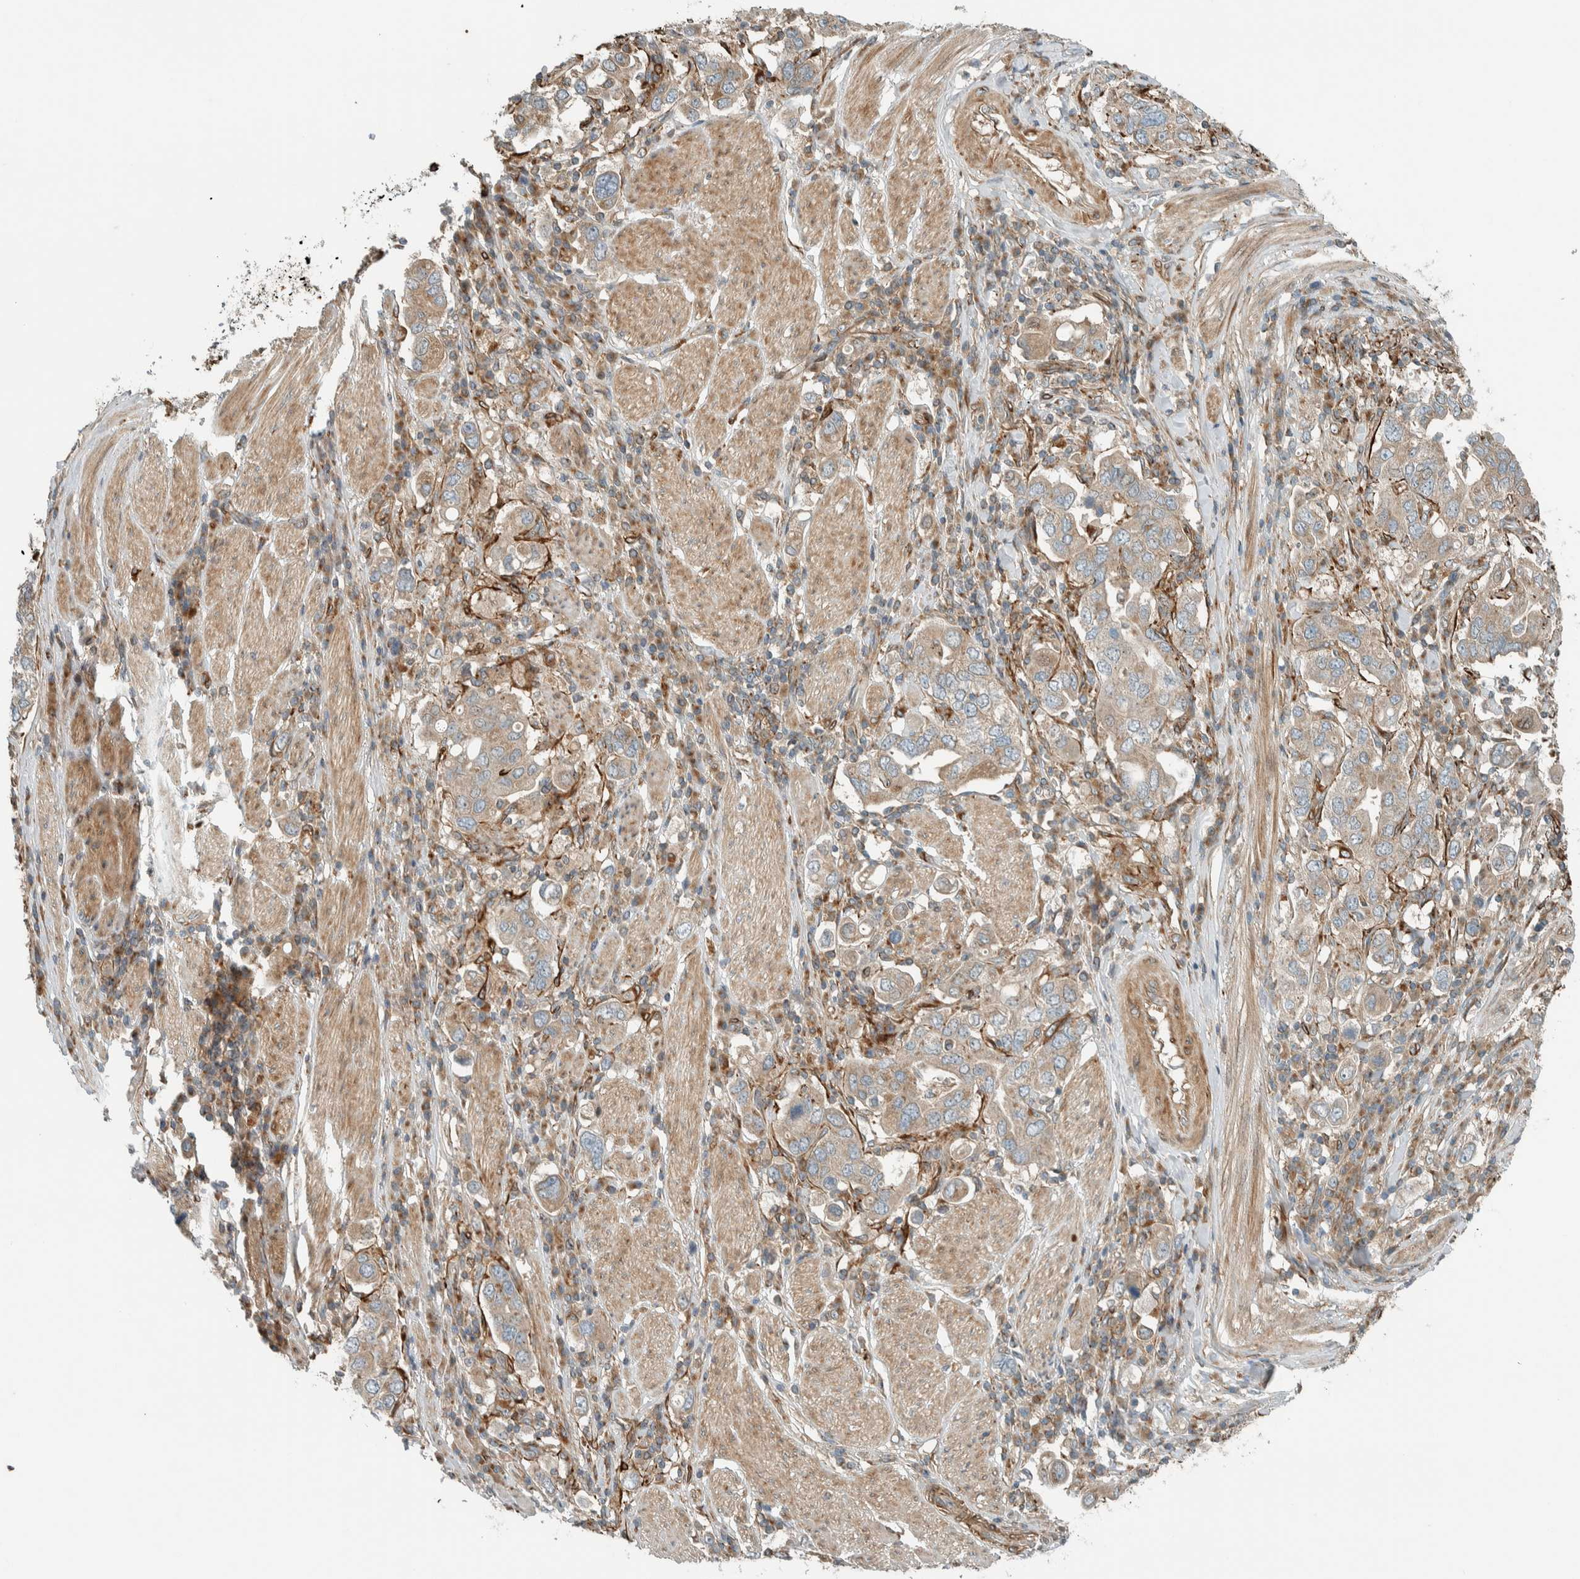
{"staining": {"intensity": "weak", "quantity": ">75%", "location": "cytoplasmic/membranous"}, "tissue": "stomach cancer", "cell_type": "Tumor cells", "image_type": "cancer", "snomed": [{"axis": "morphology", "description": "Adenocarcinoma, NOS"}, {"axis": "topography", "description": "Stomach, upper"}], "caption": "Stomach adenocarcinoma stained for a protein (brown) demonstrates weak cytoplasmic/membranous positive staining in approximately >75% of tumor cells.", "gene": "EXOC7", "patient": {"sex": "male", "age": 62}}